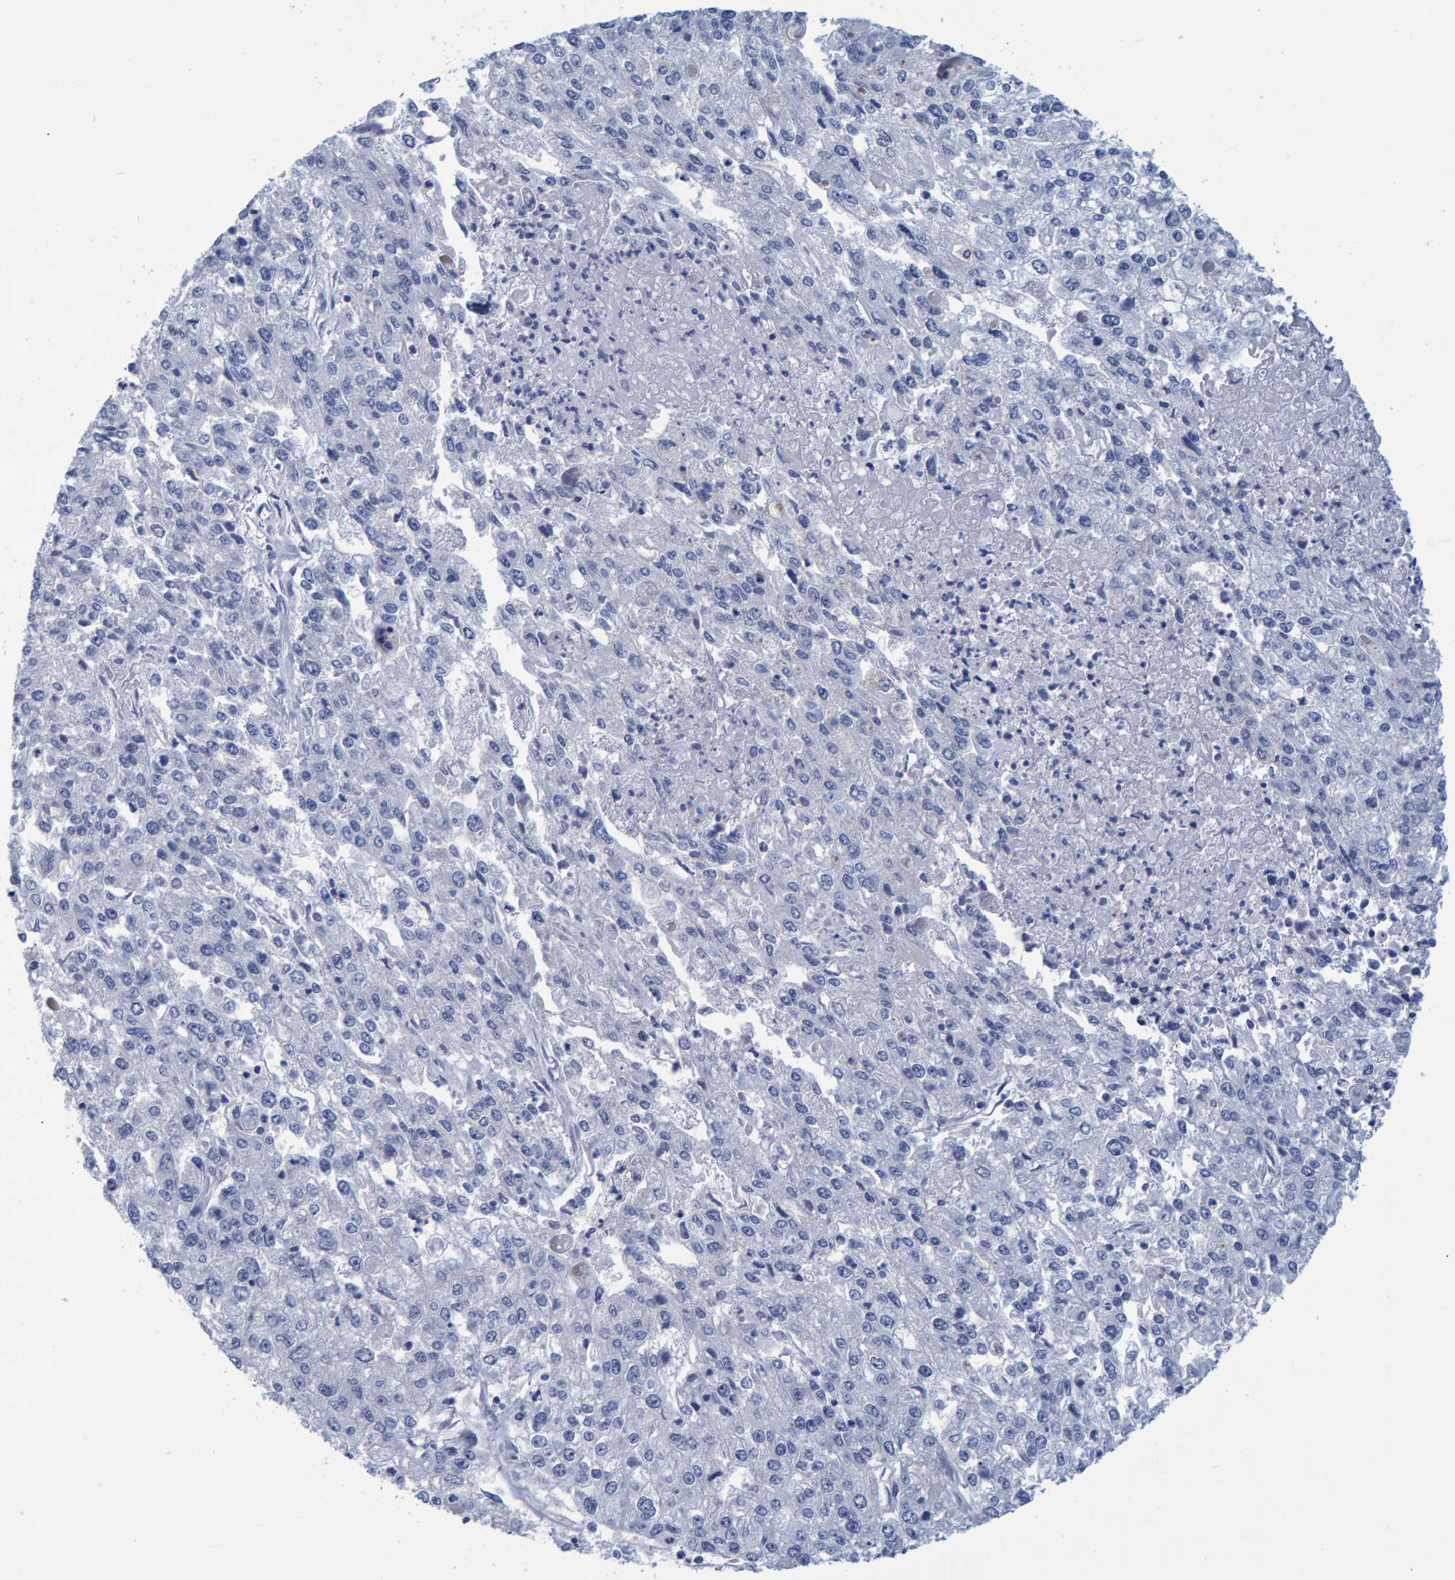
{"staining": {"intensity": "negative", "quantity": "none", "location": "none"}, "tissue": "endometrial cancer", "cell_type": "Tumor cells", "image_type": "cancer", "snomed": [{"axis": "morphology", "description": "Adenocarcinoma, NOS"}, {"axis": "topography", "description": "Endometrium"}], "caption": "High magnification brightfield microscopy of adenocarcinoma (endometrial) stained with DAB (3,3'-diaminobenzidine) (brown) and counterstained with hematoxylin (blue): tumor cells show no significant expression.", "gene": "PROCA1", "patient": {"sex": "female", "age": 49}}